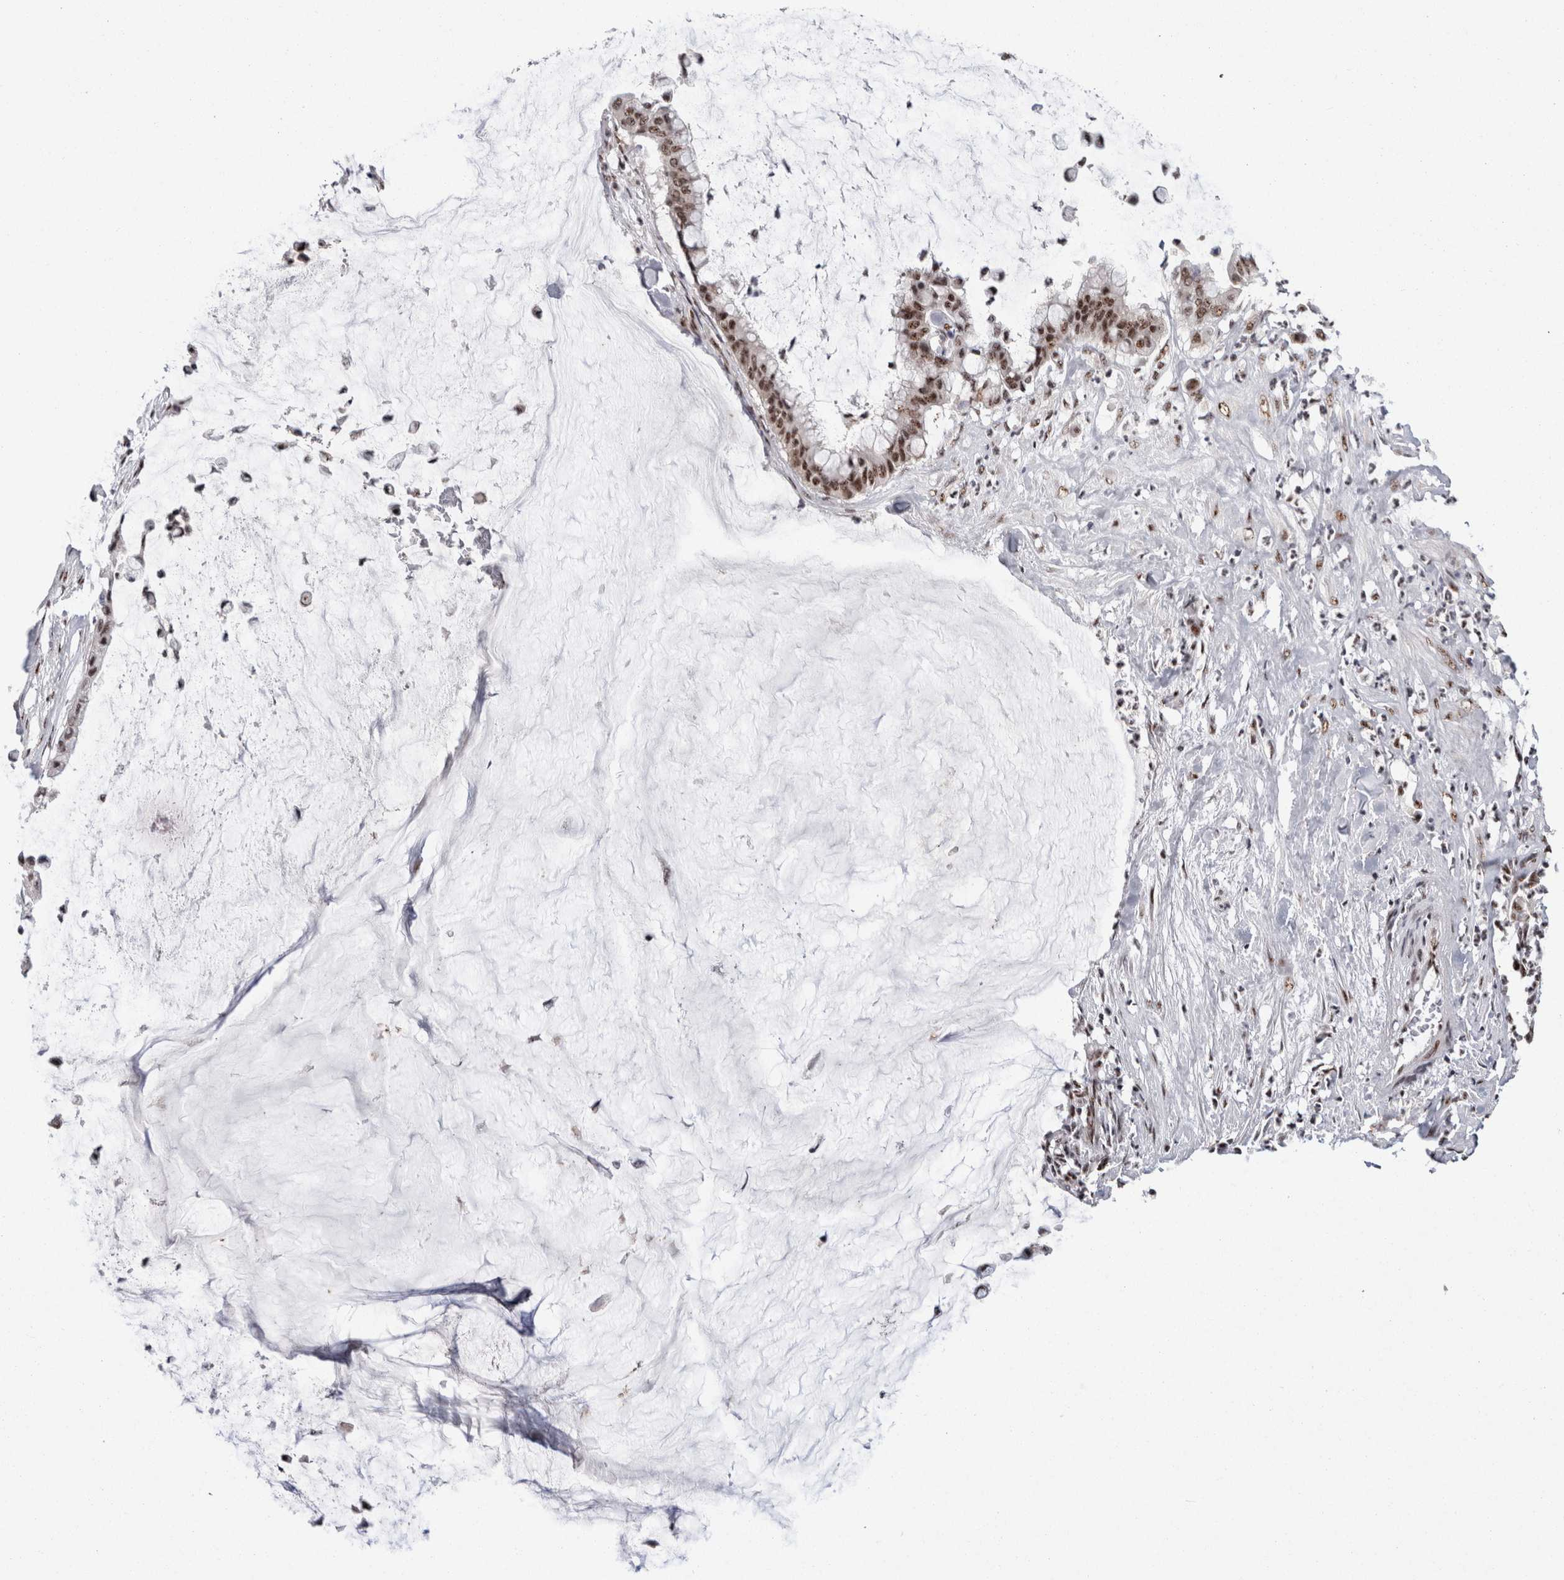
{"staining": {"intensity": "moderate", "quantity": ">75%", "location": "nuclear"}, "tissue": "pancreatic cancer", "cell_type": "Tumor cells", "image_type": "cancer", "snomed": [{"axis": "morphology", "description": "Adenocarcinoma, NOS"}, {"axis": "topography", "description": "Pancreas"}], "caption": "Immunohistochemistry (IHC) staining of pancreatic adenocarcinoma, which reveals medium levels of moderate nuclear staining in approximately >75% of tumor cells indicating moderate nuclear protein expression. The staining was performed using DAB (3,3'-diaminobenzidine) (brown) for protein detection and nuclei were counterstained in hematoxylin (blue).", "gene": "MKNK1", "patient": {"sex": "male", "age": 41}}